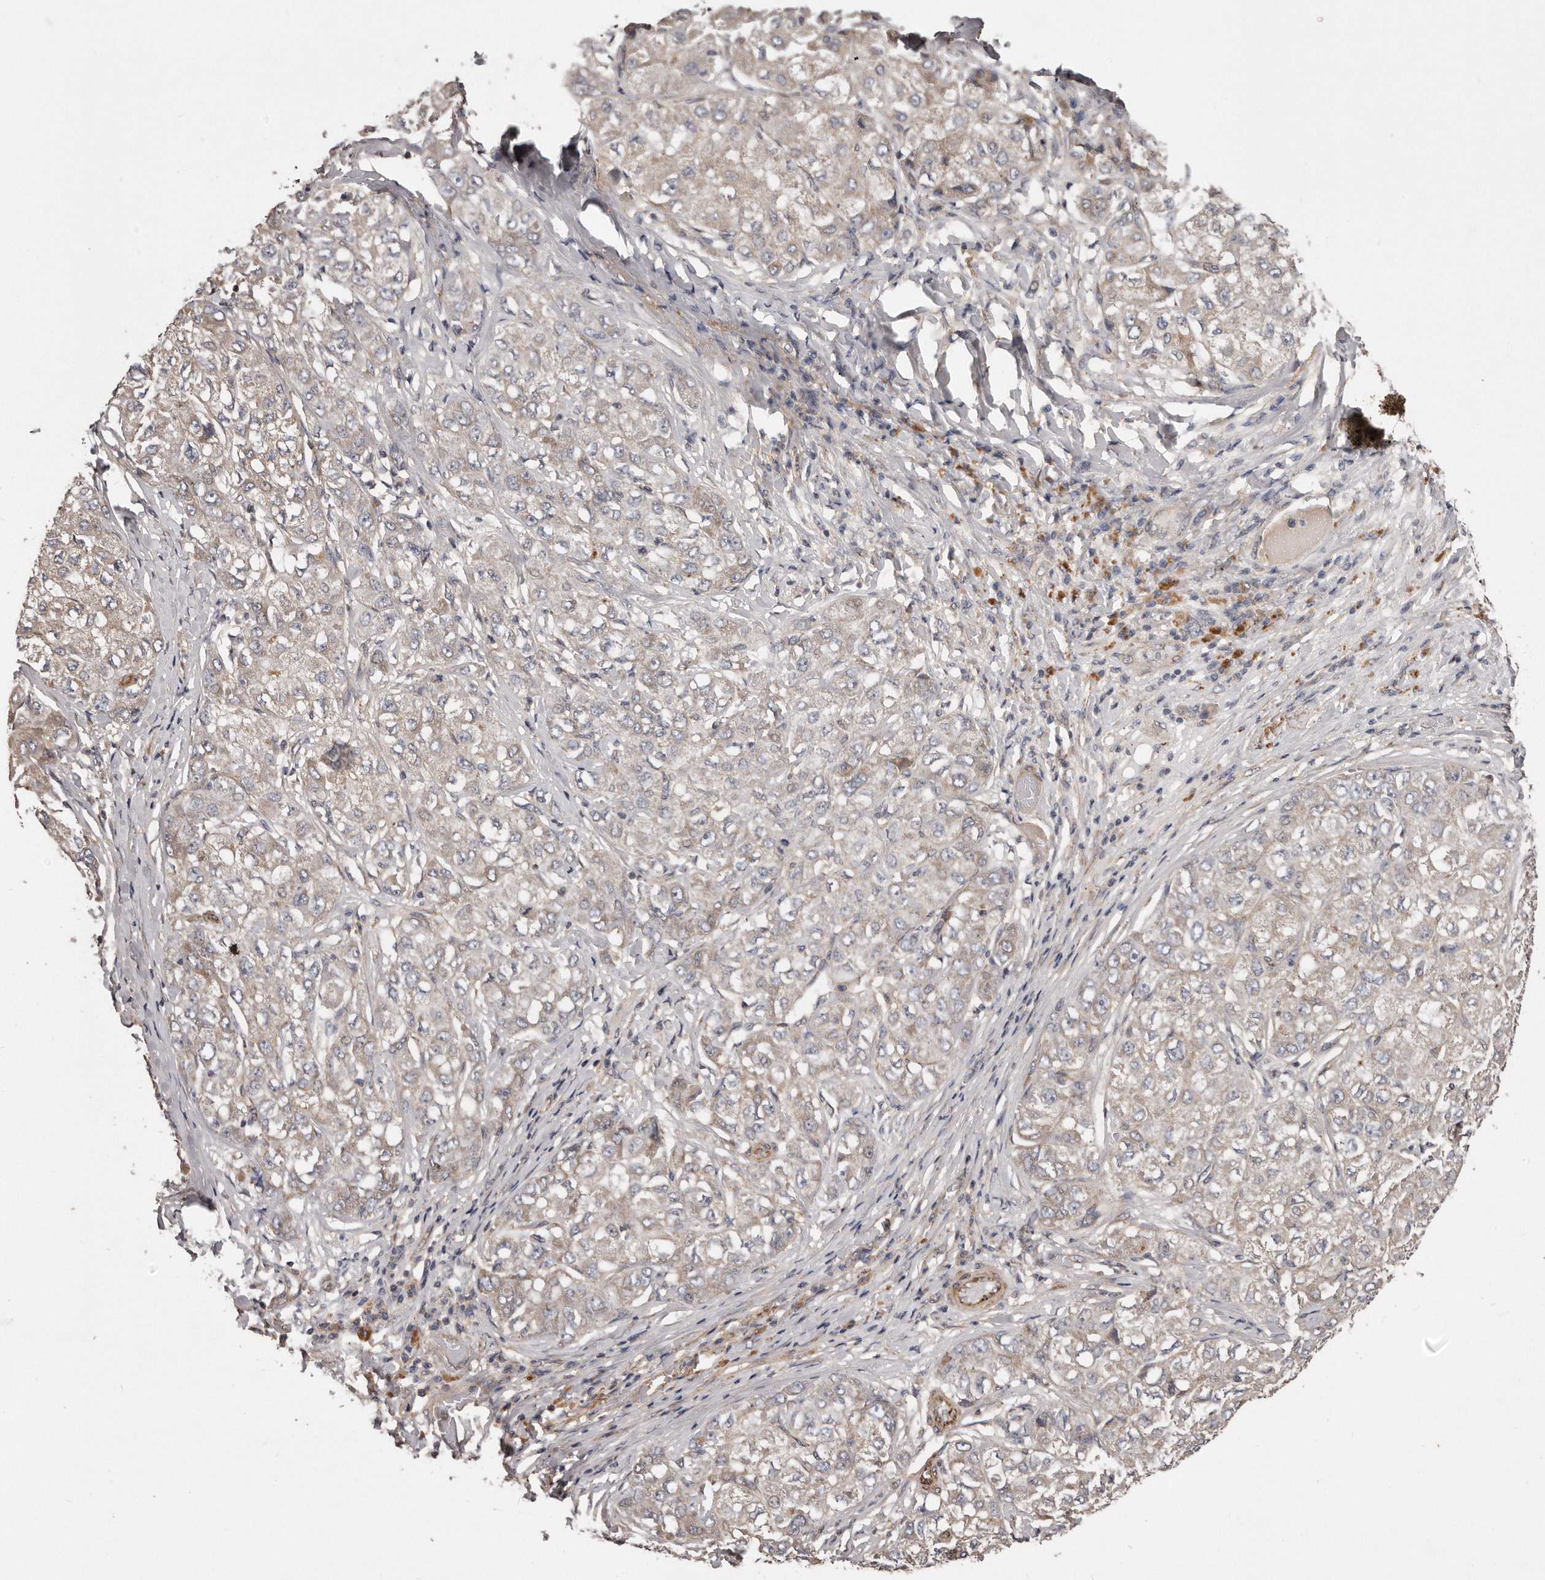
{"staining": {"intensity": "weak", "quantity": "<25%", "location": "cytoplasmic/membranous"}, "tissue": "liver cancer", "cell_type": "Tumor cells", "image_type": "cancer", "snomed": [{"axis": "morphology", "description": "Carcinoma, Hepatocellular, NOS"}, {"axis": "topography", "description": "Liver"}], "caption": "Tumor cells show no significant protein expression in liver cancer (hepatocellular carcinoma). The staining was performed using DAB to visualize the protein expression in brown, while the nuclei were stained in blue with hematoxylin (Magnification: 20x).", "gene": "ARMCX1", "patient": {"sex": "male", "age": 80}}